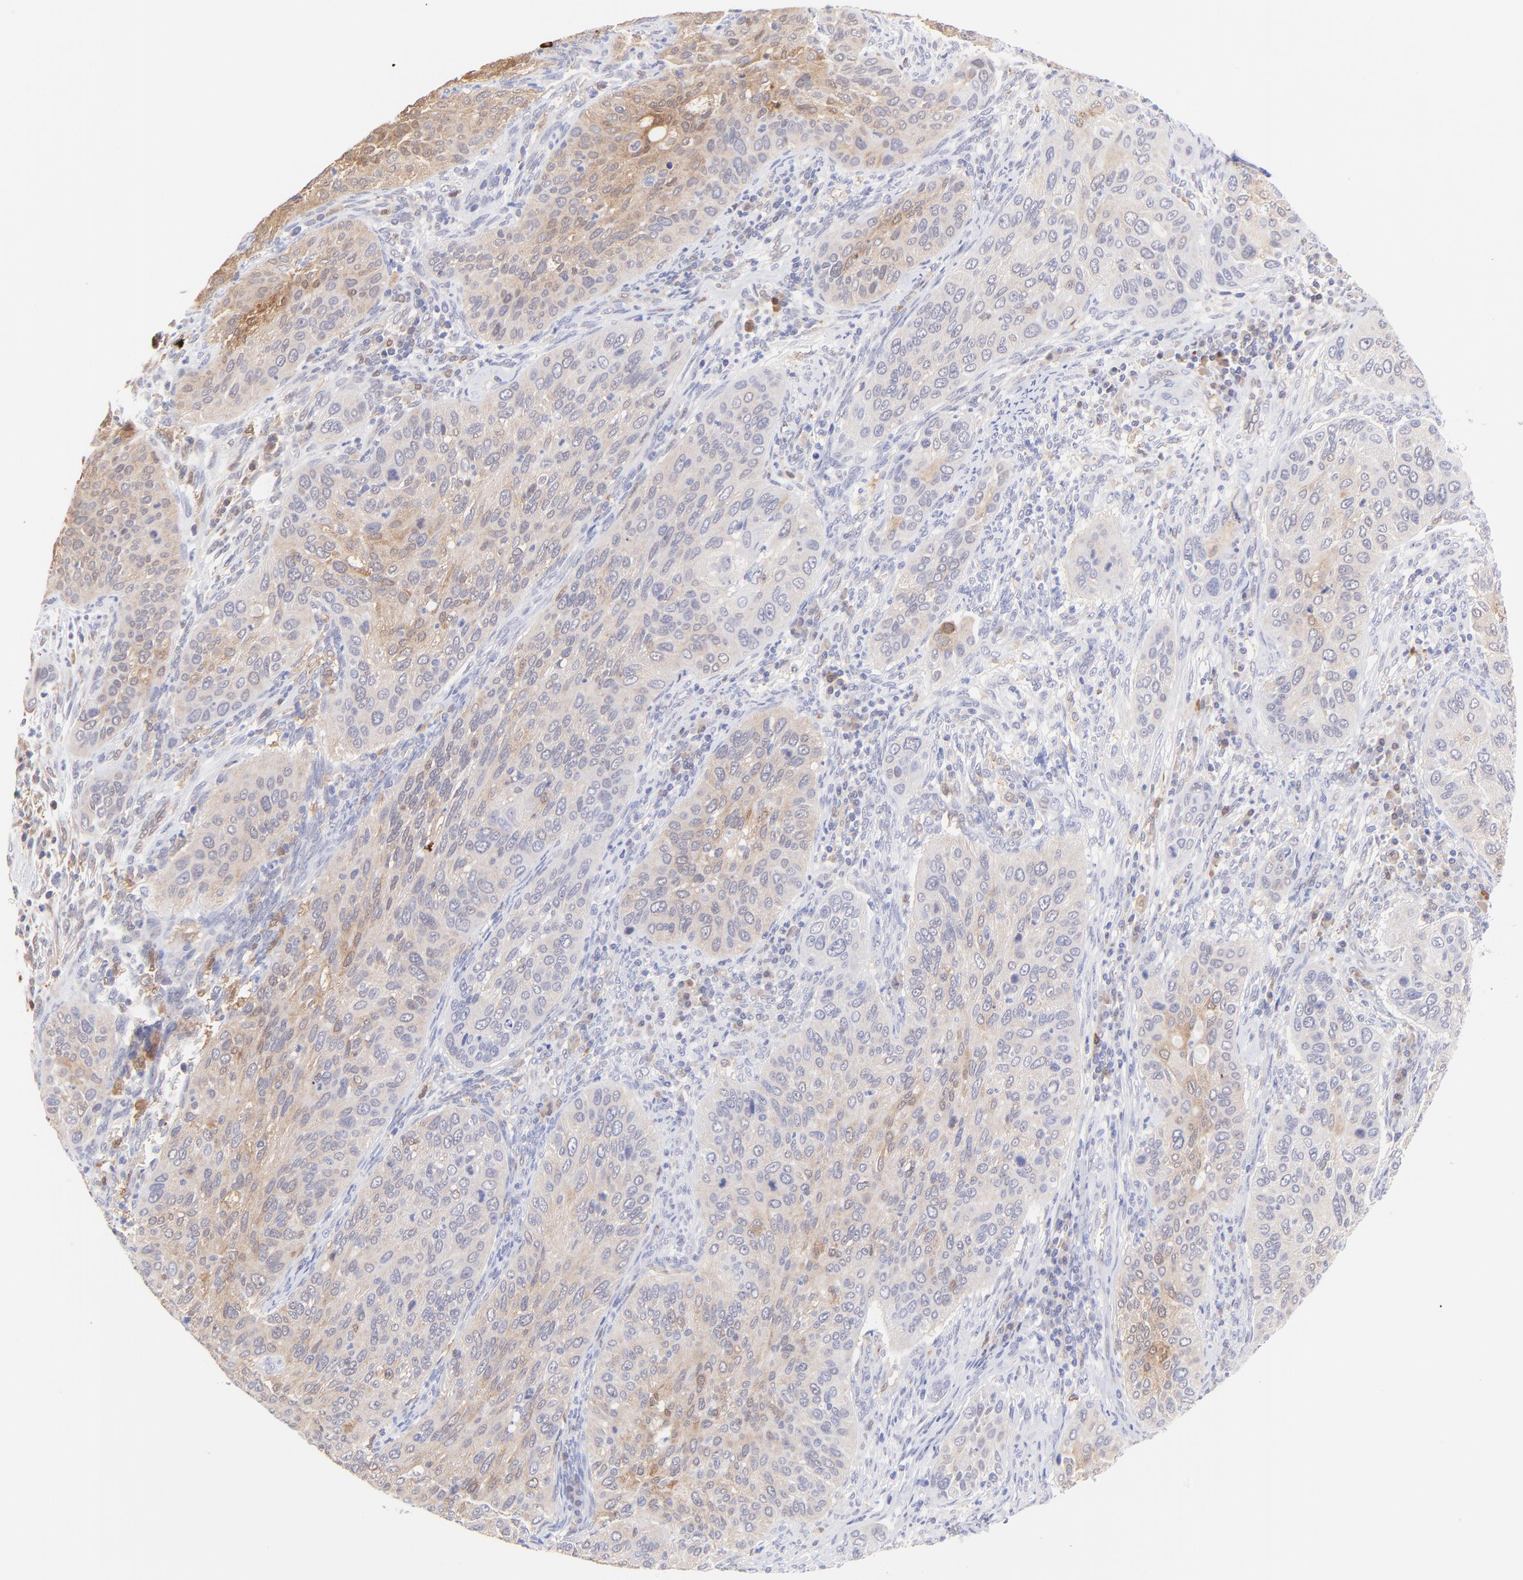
{"staining": {"intensity": "weak", "quantity": "25%-75%", "location": "cytoplasmic/membranous"}, "tissue": "cervical cancer", "cell_type": "Tumor cells", "image_type": "cancer", "snomed": [{"axis": "morphology", "description": "Squamous cell carcinoma, NOS"}, {"axis": "topography", "description": "Cervix"}], "caption": "This is a histology image of immunohistochemistry (IHC) staining of cervical cancer (squamous cell carcinoma), which shows weak staining in the cytoplasmic/membranous of tumor cells.", "gene": "HYAL1", "patient": {"sex": "female", "age": 57}}